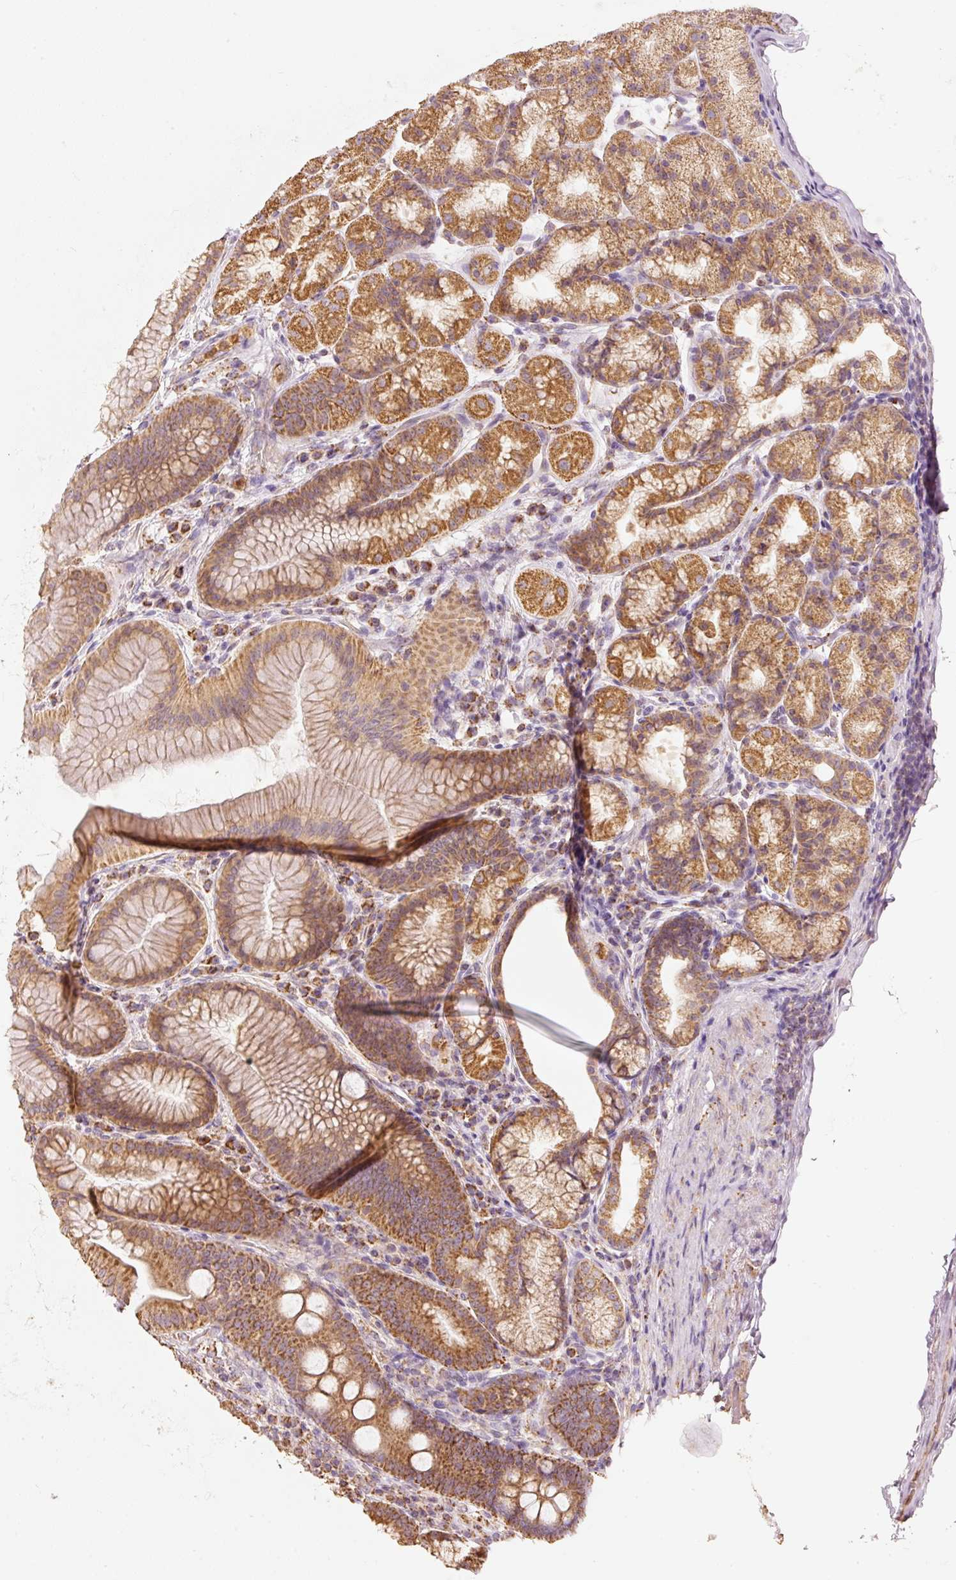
{"staining": {"intensity": "moderate", "quantity": ">75%", "location": "cytoplasmic/membranous"}, "tissue": "stomach", "cell_type": "Glandular cells", "image_type": "normal", "snomed": [{"axis": "morphology", "description": "Normal tissue, NOS"}, {"axis": "topography", "description": "Stomach, upper"}, {"axis": "topography", "description": "Stomach"}], "caption": "About >75% of glandular cells in unremarkable human stomach show moderate cytoplasmic/membranous protein expression as visualized by brown immunohistochemical staining.", "gene": "PSENEN", "patient": {"sex": "male", "age": 68}}